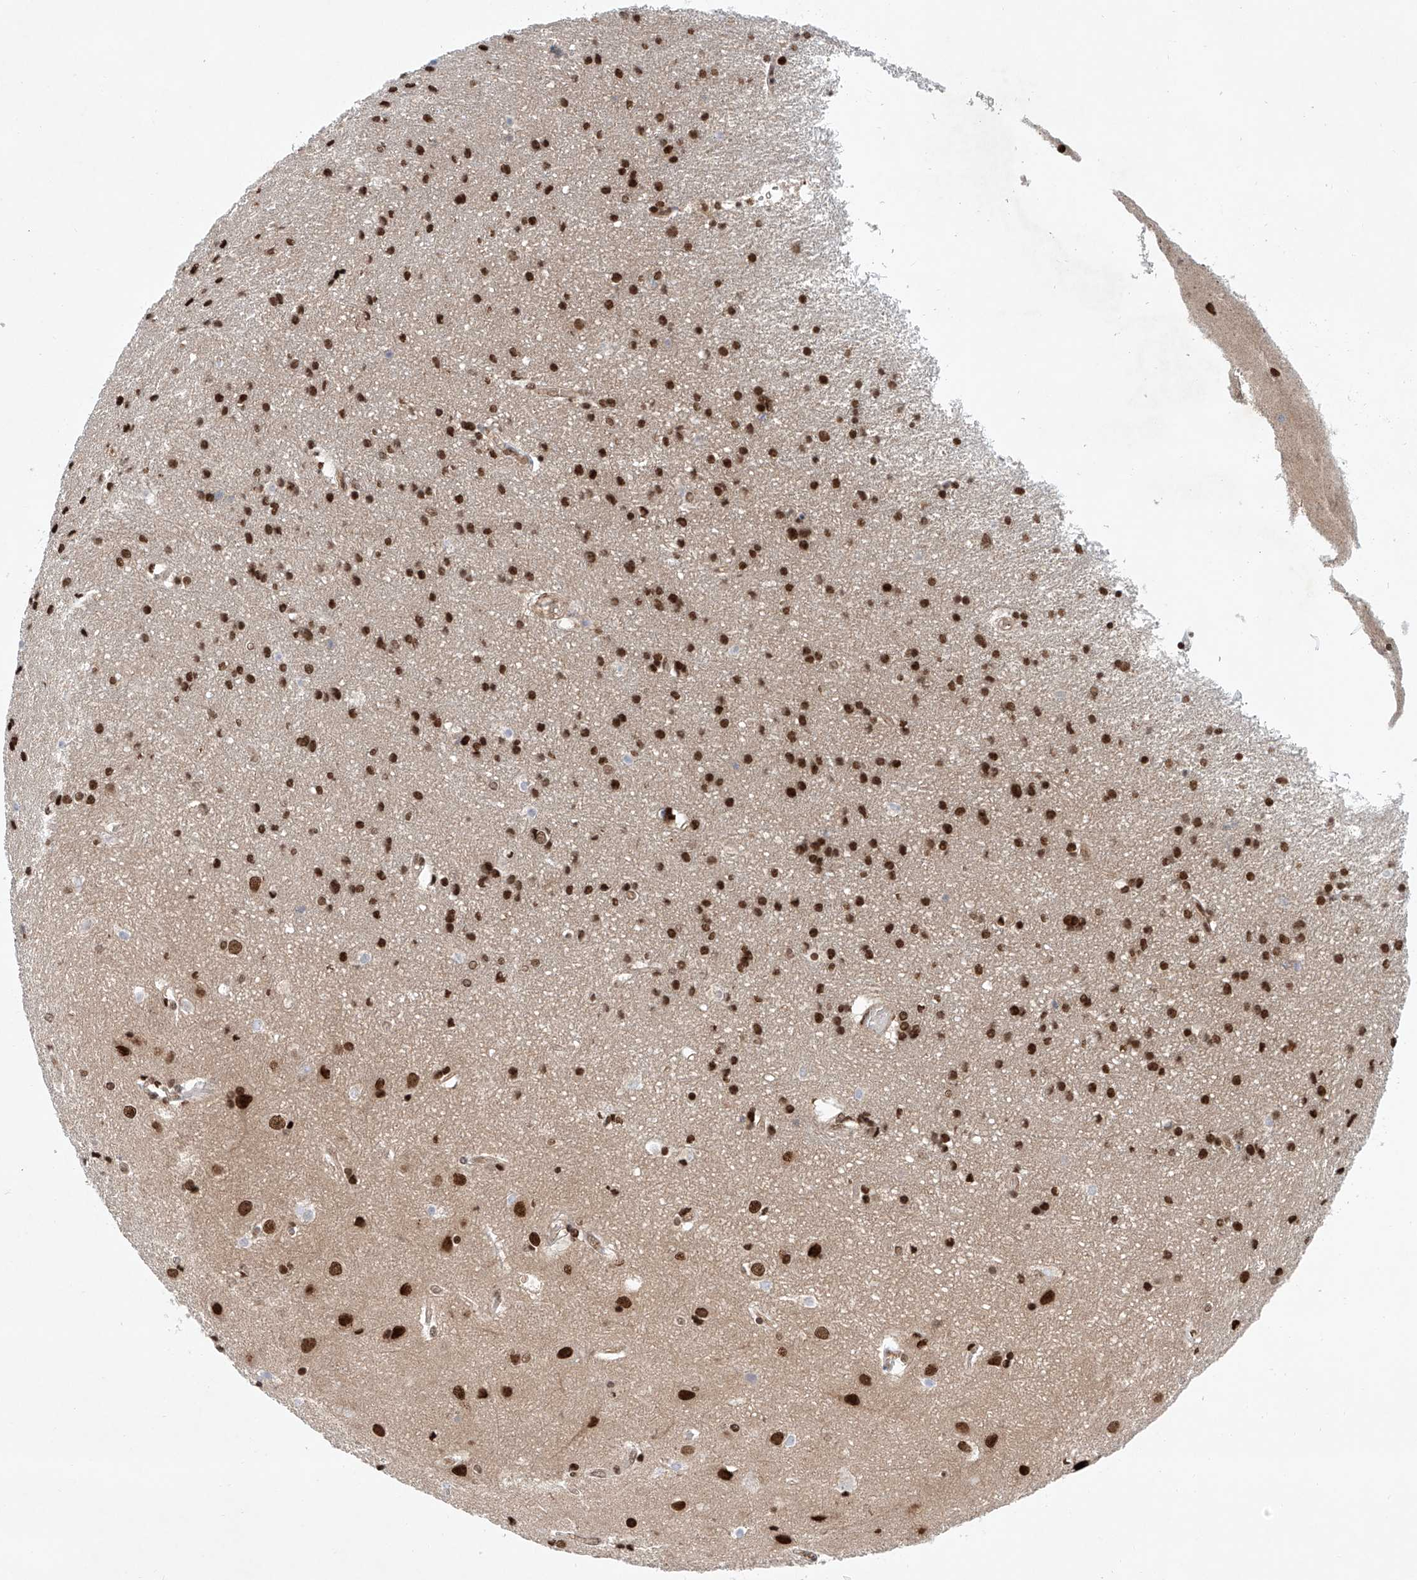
{"staining": {"intensity": "negative", "quantity": "none", "location": "none"}, "tissue": "cerebral cortex", "cell_type": "Endothelial cells", "image_type": "normal", "snomed": [{"axis": "morphology", "description": "Normal tissue, NOS"}, {"axis": "topography", "description": "Cerebral cortex"}], "caption": "Endothelial cells show no significant protein positivity in normal cerebral cortex. The staining is performed using DAB brown chromogen with nuclei counter-stained in using hematoxylin.", "gene": "ZNF470", "patient": {"sex": "male", "age": 54}}